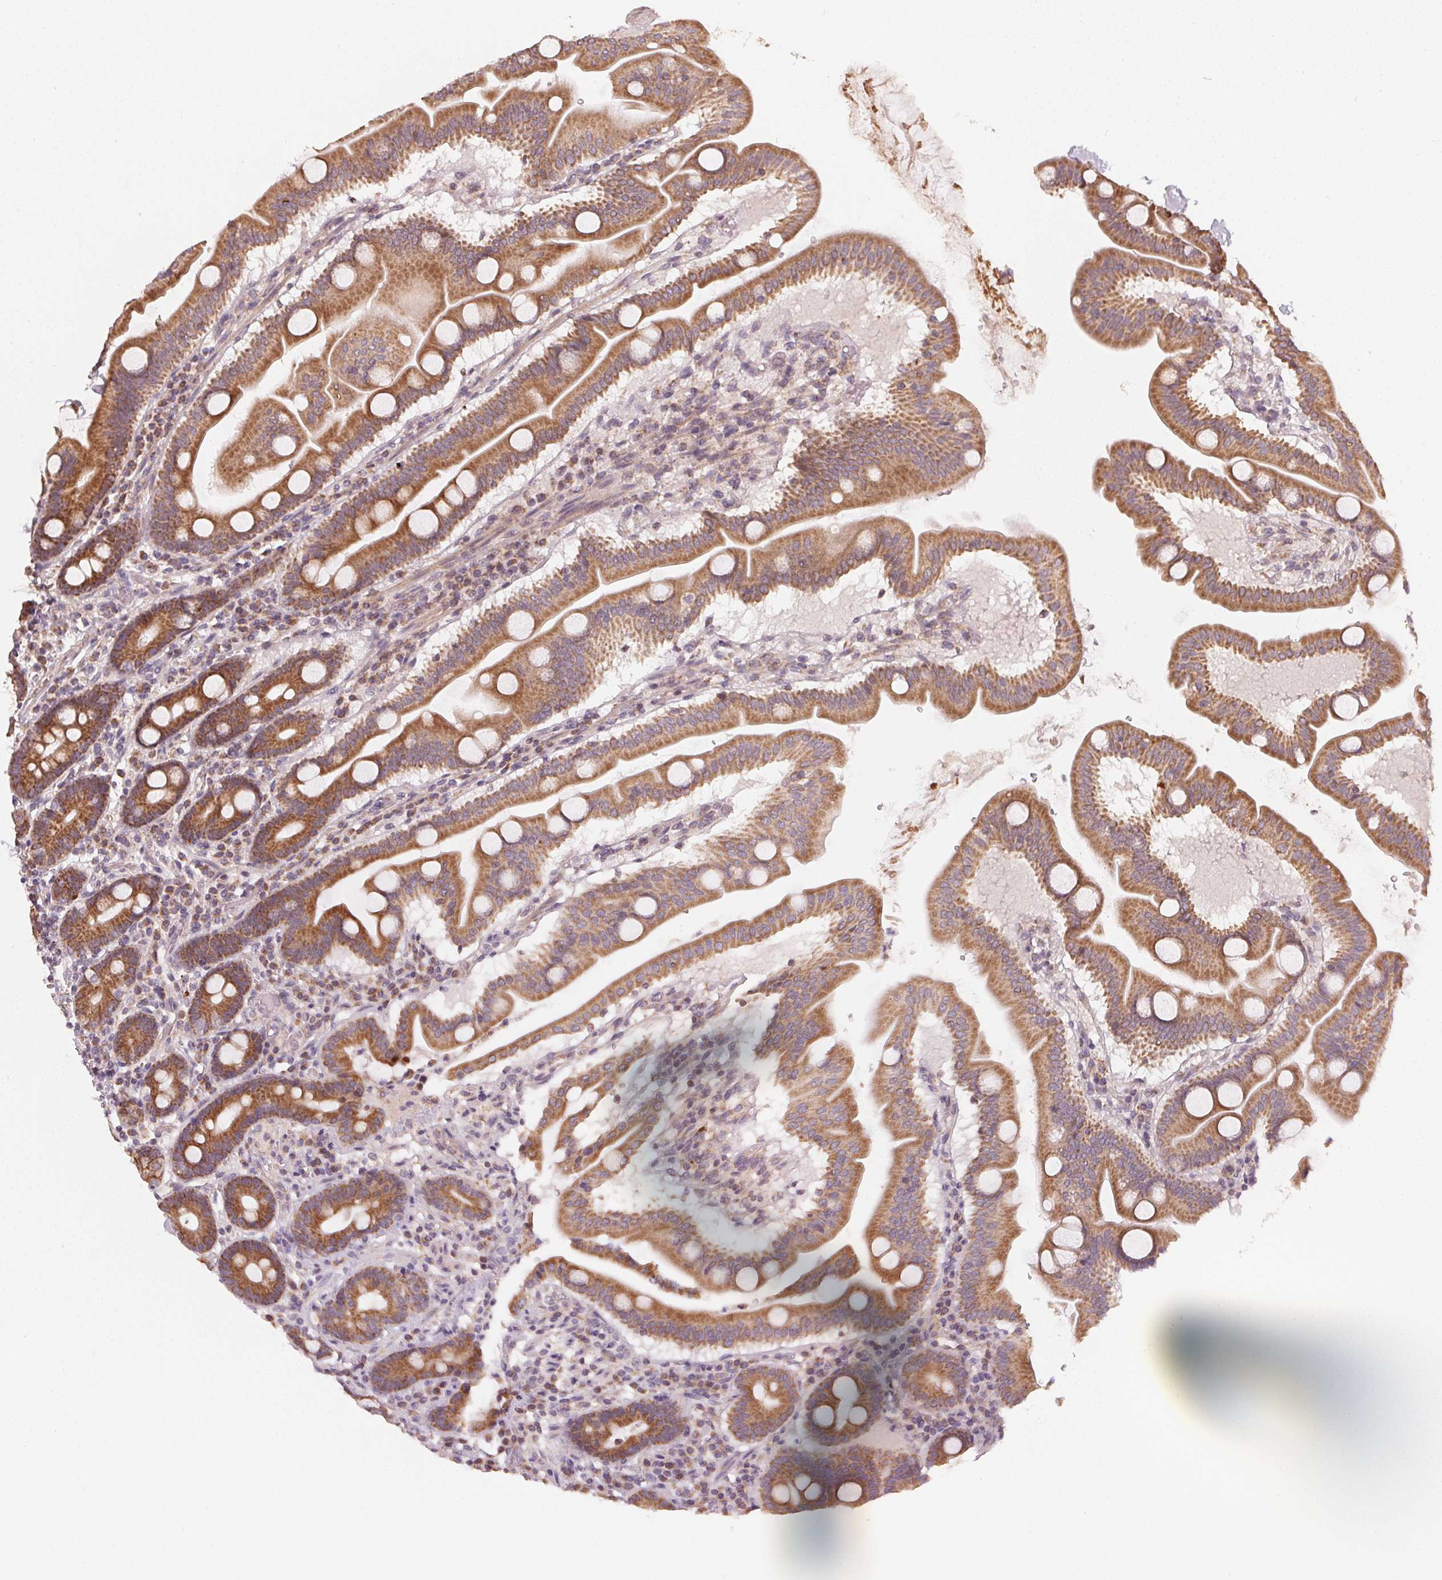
{"staining": {"intensity": "strong", "quantity": ">75%", "location": "cytoplasmic/membranous"}, "tissue": "duodenum", "cell_type": "Glandular cells", "image_type": "normal", "snomed": [{"axis": "morphology", "description": "Normal tissue, NOS"}, {"axis": "topography", "description": "Pancreas"}, {"axis": "topography", "description": "Duodenum"}], "caption": "Strong cytoplasmic/membranous protein staining is identified in about >75% of glandular cells in duodenum. The staining is performed using DAB (3,3'-diaminobenzidine) brown chromogen to label protein expression. The nuclei are counter-stained blue using hematoxylin.", "gene": "MATCAP1", "patient": {"sex": "male", "age": 59}}